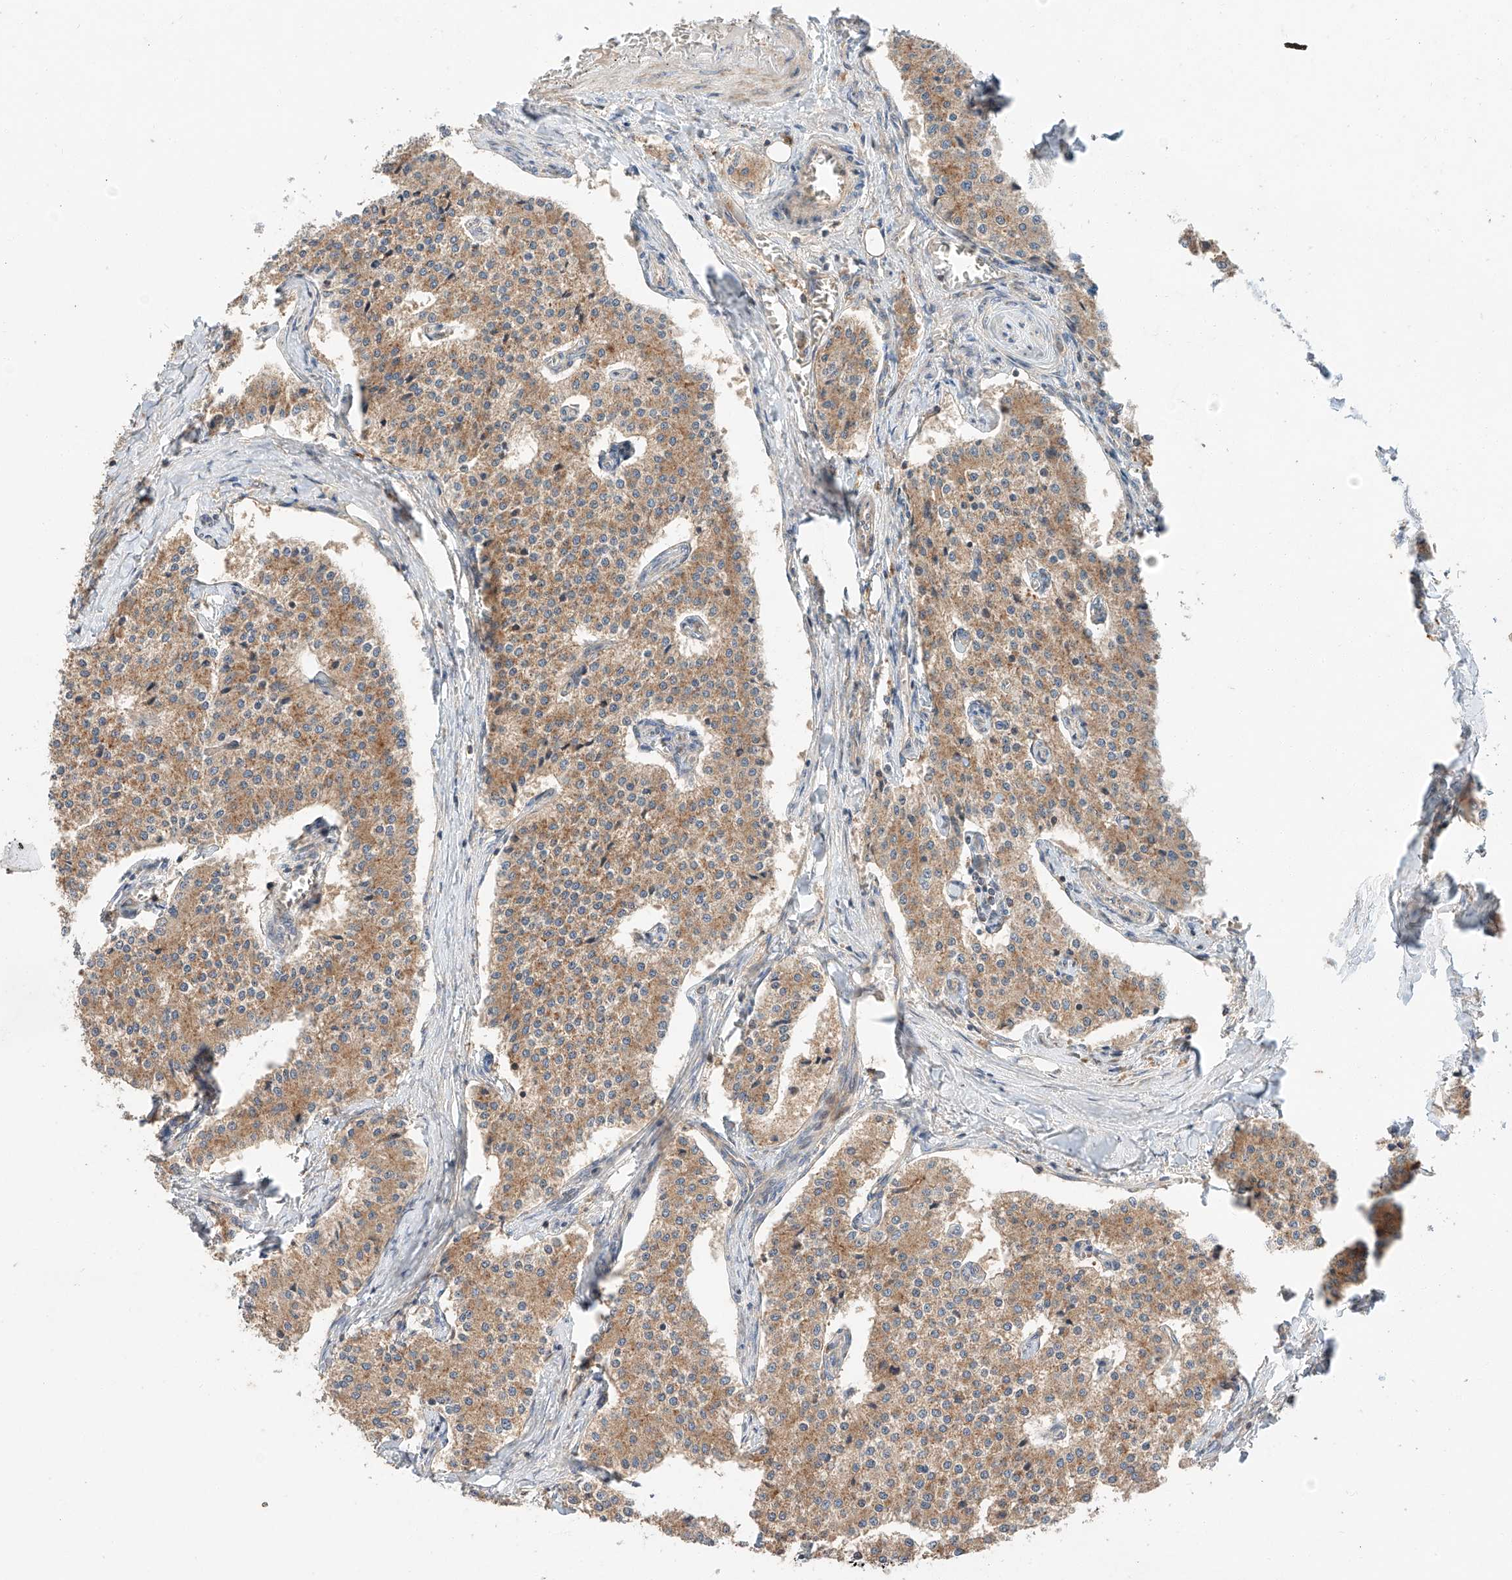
{"staining": {"intensity": "moderate", "quantity": ">75%", "location": "cytoplasmic/membranous"}, "tissue": "carcinoid", "cell_type": "Tumor cells", "image_type": "cancer", "snomed": [{"axis": "morphology", "description": "Carcinoid, malignant, NOS"}, {"axis": "topography", "description": "Colon"}], "caption": "Protein staining by immunohistochemistry reveals moderate cytoplasmic/membranous staining in approximately >75% of tumor cells in malignant carcinoid.", "gene": "XPNPEP1", "patient": {"sex": "female", "age": 52}}